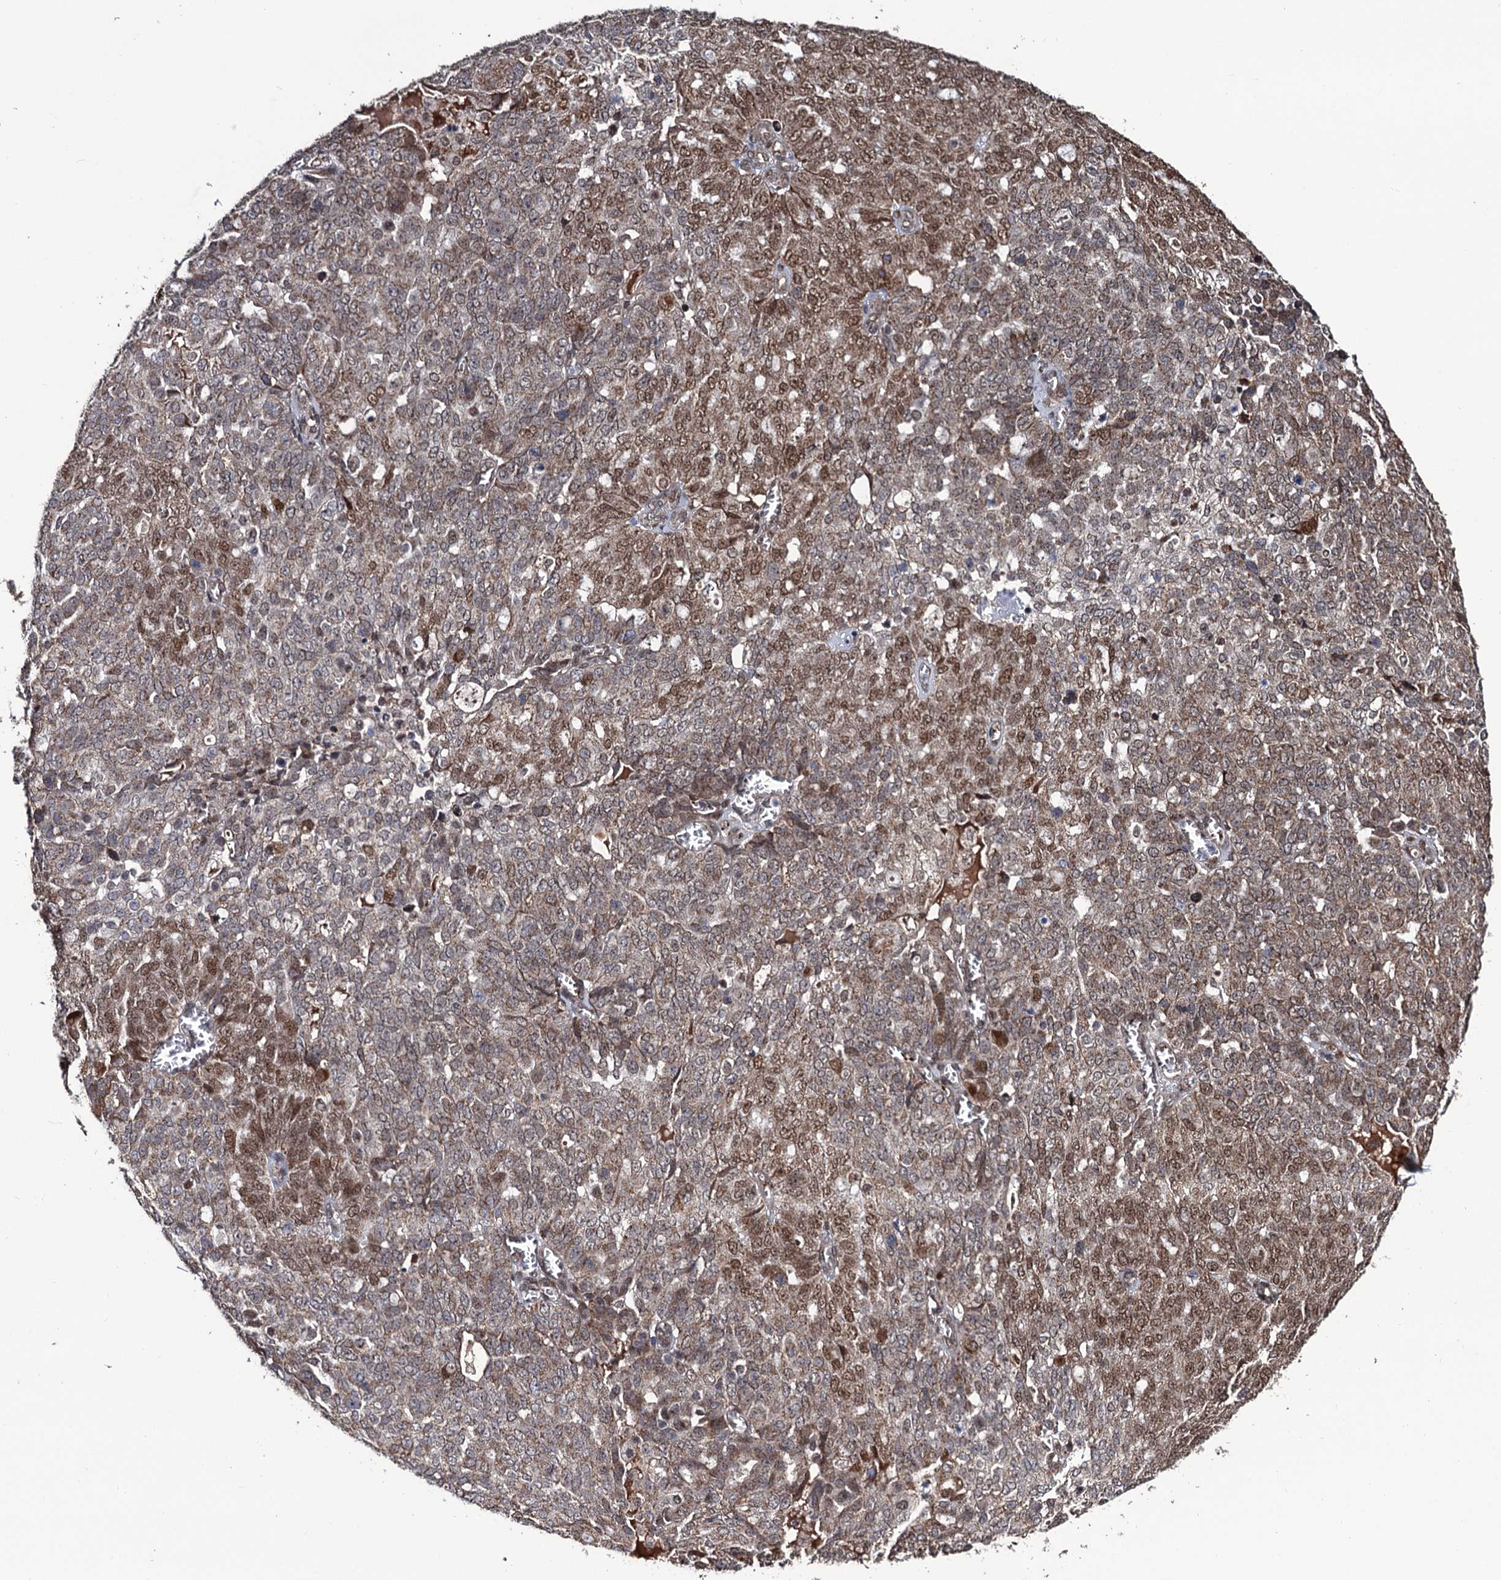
{"staining": {"intensity": "moderate", "quantity": "25%-75%", "location": "nuclear"}, "tissue": "ovarian cancer", "cell_type": "Tumor cells", "image_type": "cancer", "snomed": [{"axis": "morphology", "description": "Cystadenocarcinoma, serous, NOS"}, {"axis": "topography", "description": "Soft tissue"}, {"axis": "topography", "description": "Ovary"}], "caption": "Human serous cystadenocarcinoma (ovarian) stained with a protein marker exhibits moderate staining in tumor cells.", "gene": "LRRC63", "patient": {"sex": "female", "age": 57}}